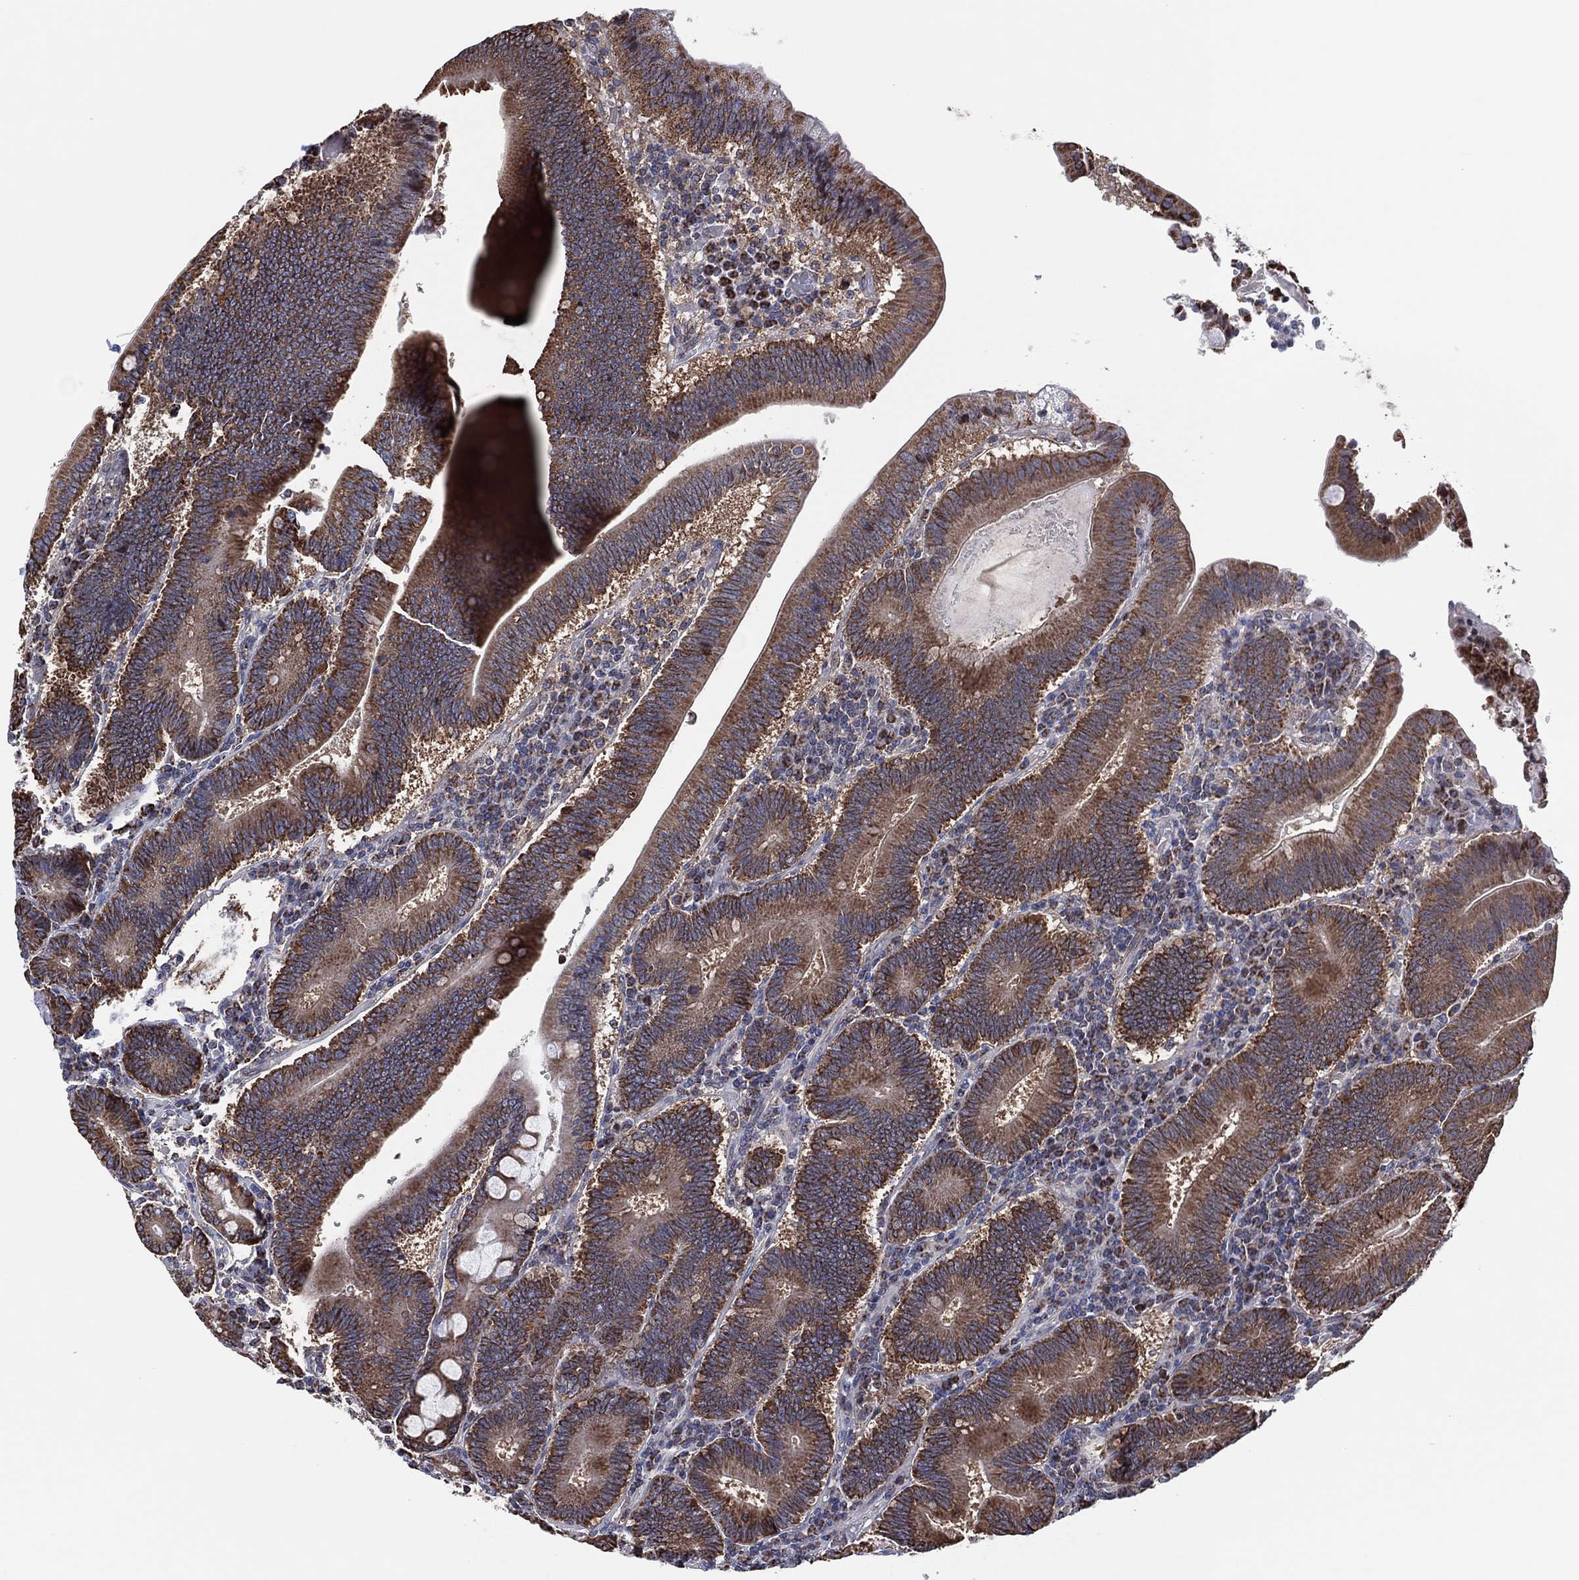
{"staining": {"intensity": "moderate", "quantity": "25%-75%", "location": "cytoplasmic/membranous"}, "tissue": "duodenum", "cell_type": "Glandular cells", "image_type": "normal", "snomed": [{"axis": "morphology", "description": "Normal tissue, NOS"}, {"axis": "topography", "description": "Duodenum"}], "caption": "Immunohistochemistry (IHC) (DAB) staining of normal duodenum demonstrates moderate cytoplasmic/membranous protein expression in approximately 25%-75% of glandular cells.", "gene": "PIDD1", "patient": {"sex": "female", "age": 62}}